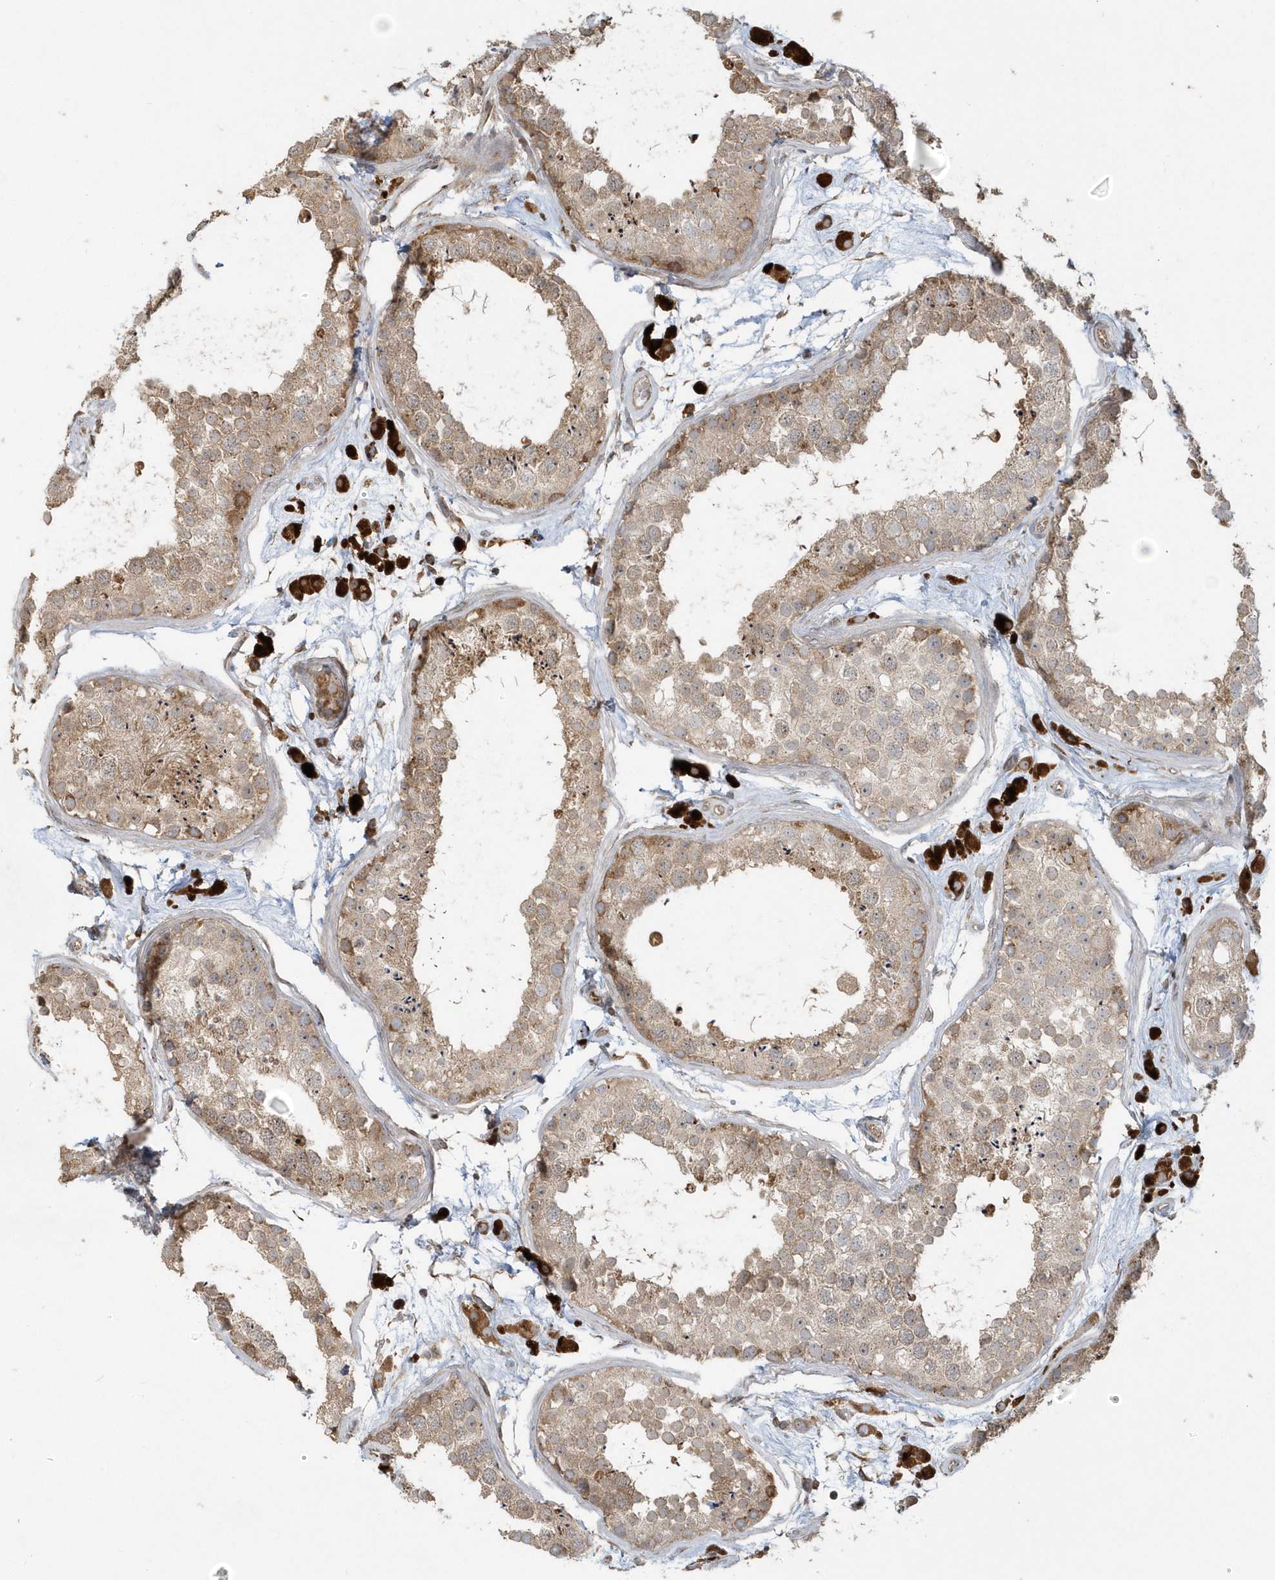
{"staining": {"intensity": "moderate", "quantity": "25%-75%", "location": "cytoplasmic/membranous"}, "tissue": "testis", "cell_type": "Cells in seminiferous ducts", "image_type": "normal", "snomed": [{"axis": "morphology", "description": "Normal tissue, NOS"}, {"axis": "topography", "description": "Testis"}], "caption": "Immunohistochemical staining of normal human testis exhibits 25%-75% levels of moderate cytoplasmic/membranous protein expression in about 25%-75% of cells in seminiferous ducts.", "gene": "THG1L", "patient": {"sex": "male", "age": 25}}